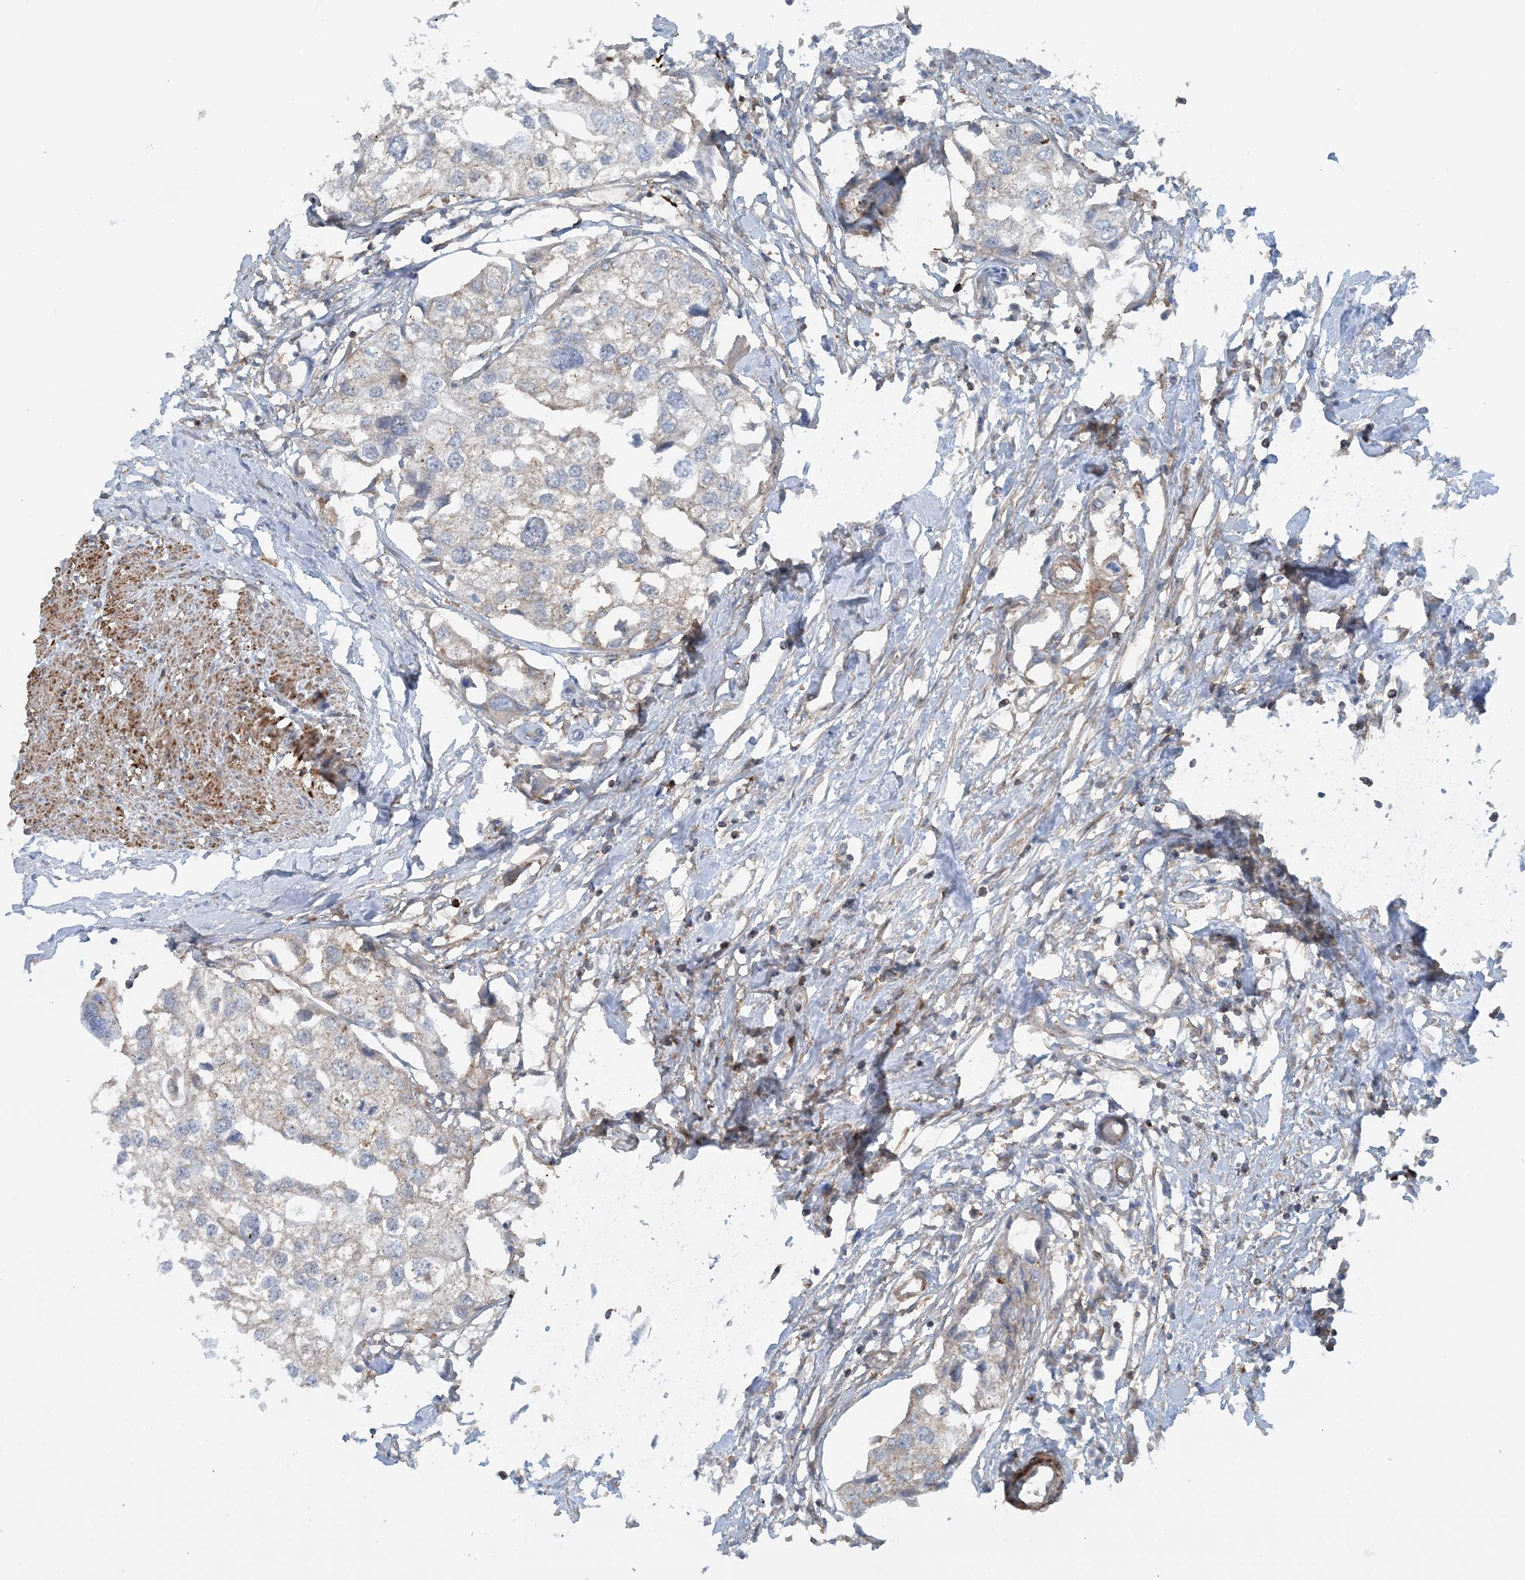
{"staining": {"intensity": "negative", "quantity": "none", "location": "none"}, "tissue": "urothelial cancer", "cell_type": "Tumor cells", "image_type": "cancer", "snomed": [{"axis": "morphology", "description": "Urothelial carcinoma, High grade"}, {"axis": "topography", "description": "Urinary bladder"}], "caption": "Urothelial carcinoma (high-grade) stained for a protein using IHC reveals no positivity tumor cells.", "gene": "STAM2", "patient": {"sex": "male", "age": 64}}